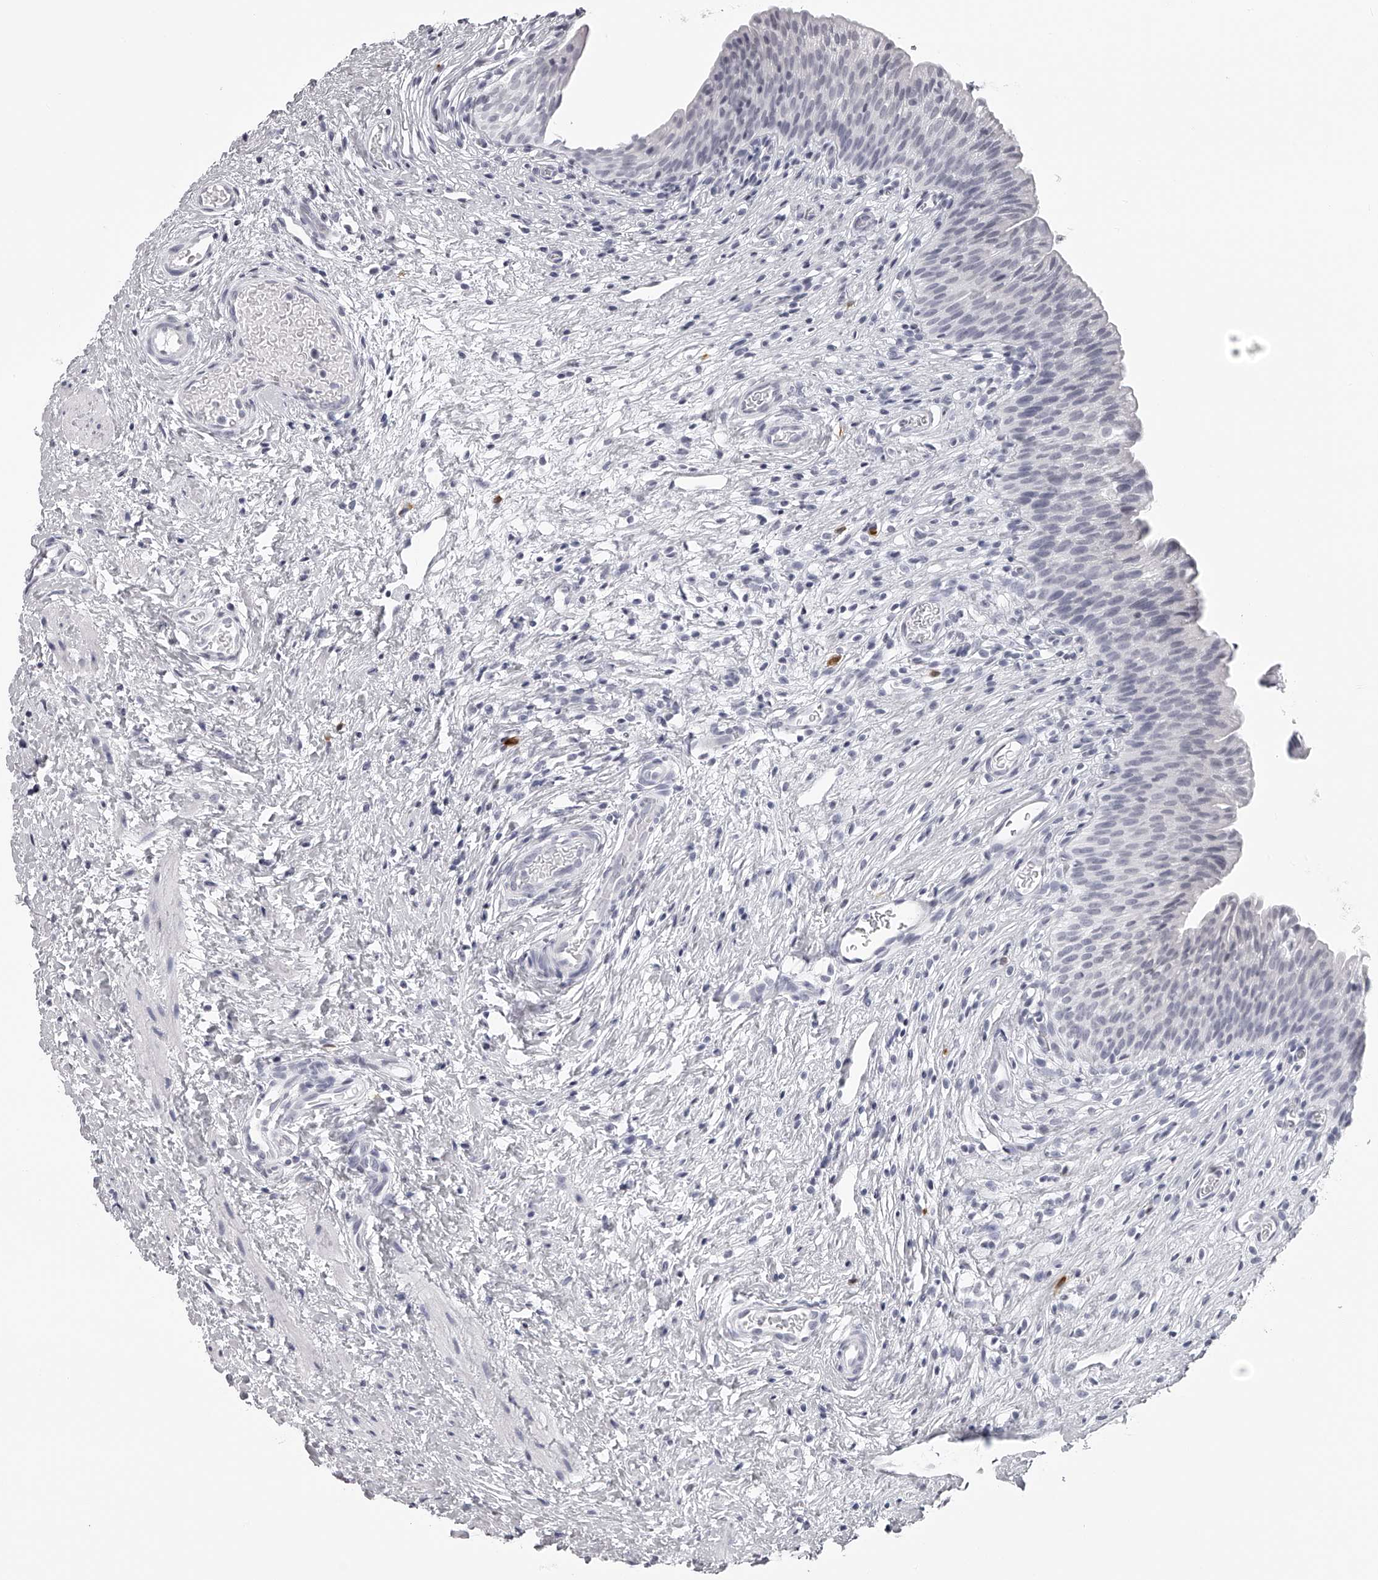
{"staining": {"intensity": "negative", "quantity": "none", "location": "none"}, "tissue": "urinary bladder", "cell_type": "Urothelial cells", "image_type": "normal", "snomed": [{"axis": "morphology", "description": "Normal tissue, NOS"}, {"axis": "topography", "description": "Urinary bladder"}], "caption": "Immunohistochemistry (IHC) of unremarkable human urinary bladder displays no positivity in urothelial cells.", "gene": "SEC11C", "patient": {"sex": "male", "age": 1}}